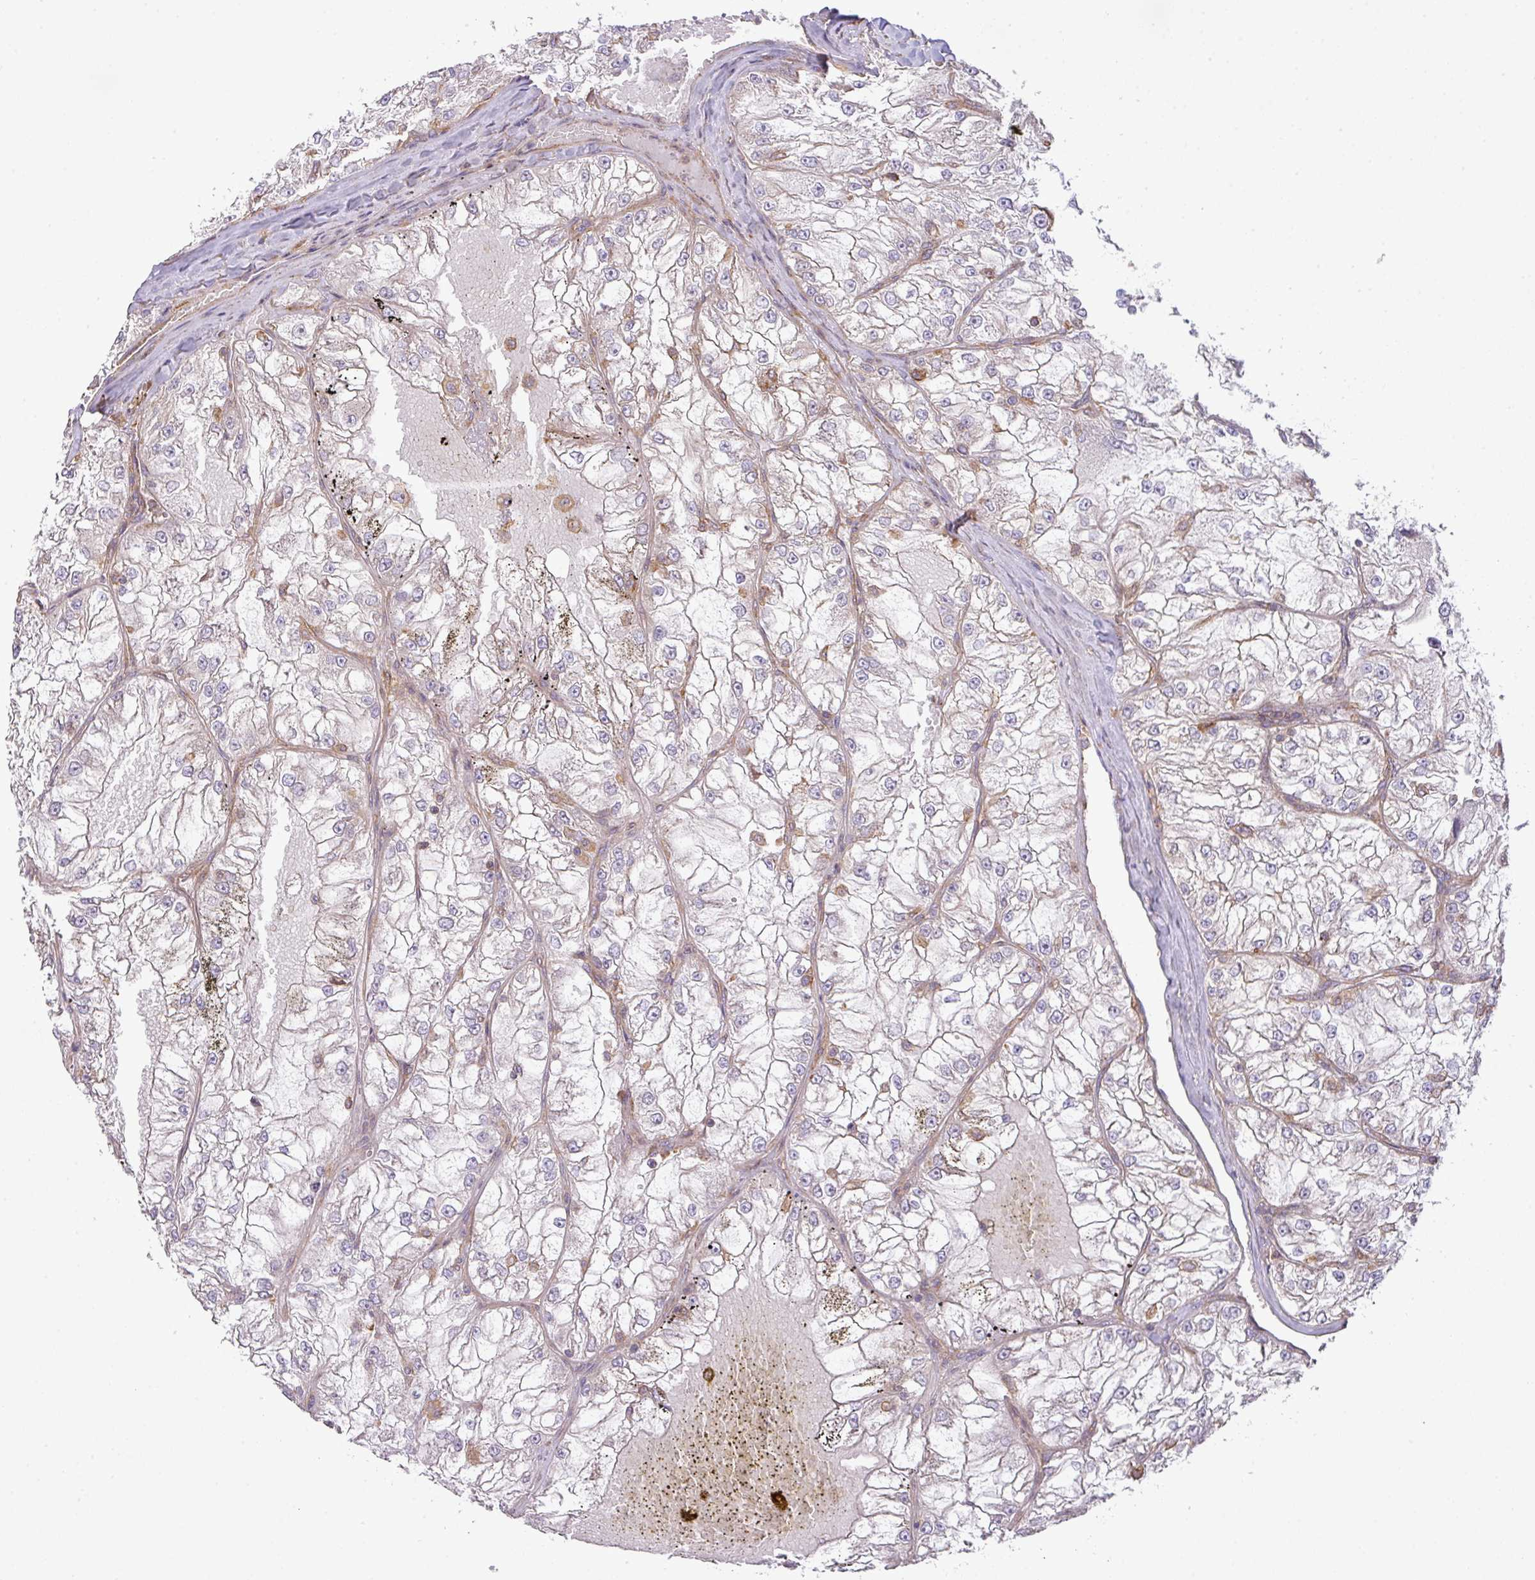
{"staining": {"intensity": "negative", "quantity": "none", "location": "none"}, "tissue": "renal cancer", "cell_type": "Tumor cells", "image_type": "cancer", "snomed": [{"axis": "morphology", "description": "Adenocarcinoma, NOS"}, {"axis": "topography", "description": "Kidney"}], "caption": "High power microscopy photomicrograph of an immunohistochemistry image of renal cancer (adenocarcinoma), revealing no significant staining in tumor cells.", "gene": "LRRC41", "patient": {"sex": "female", "age": 72}}